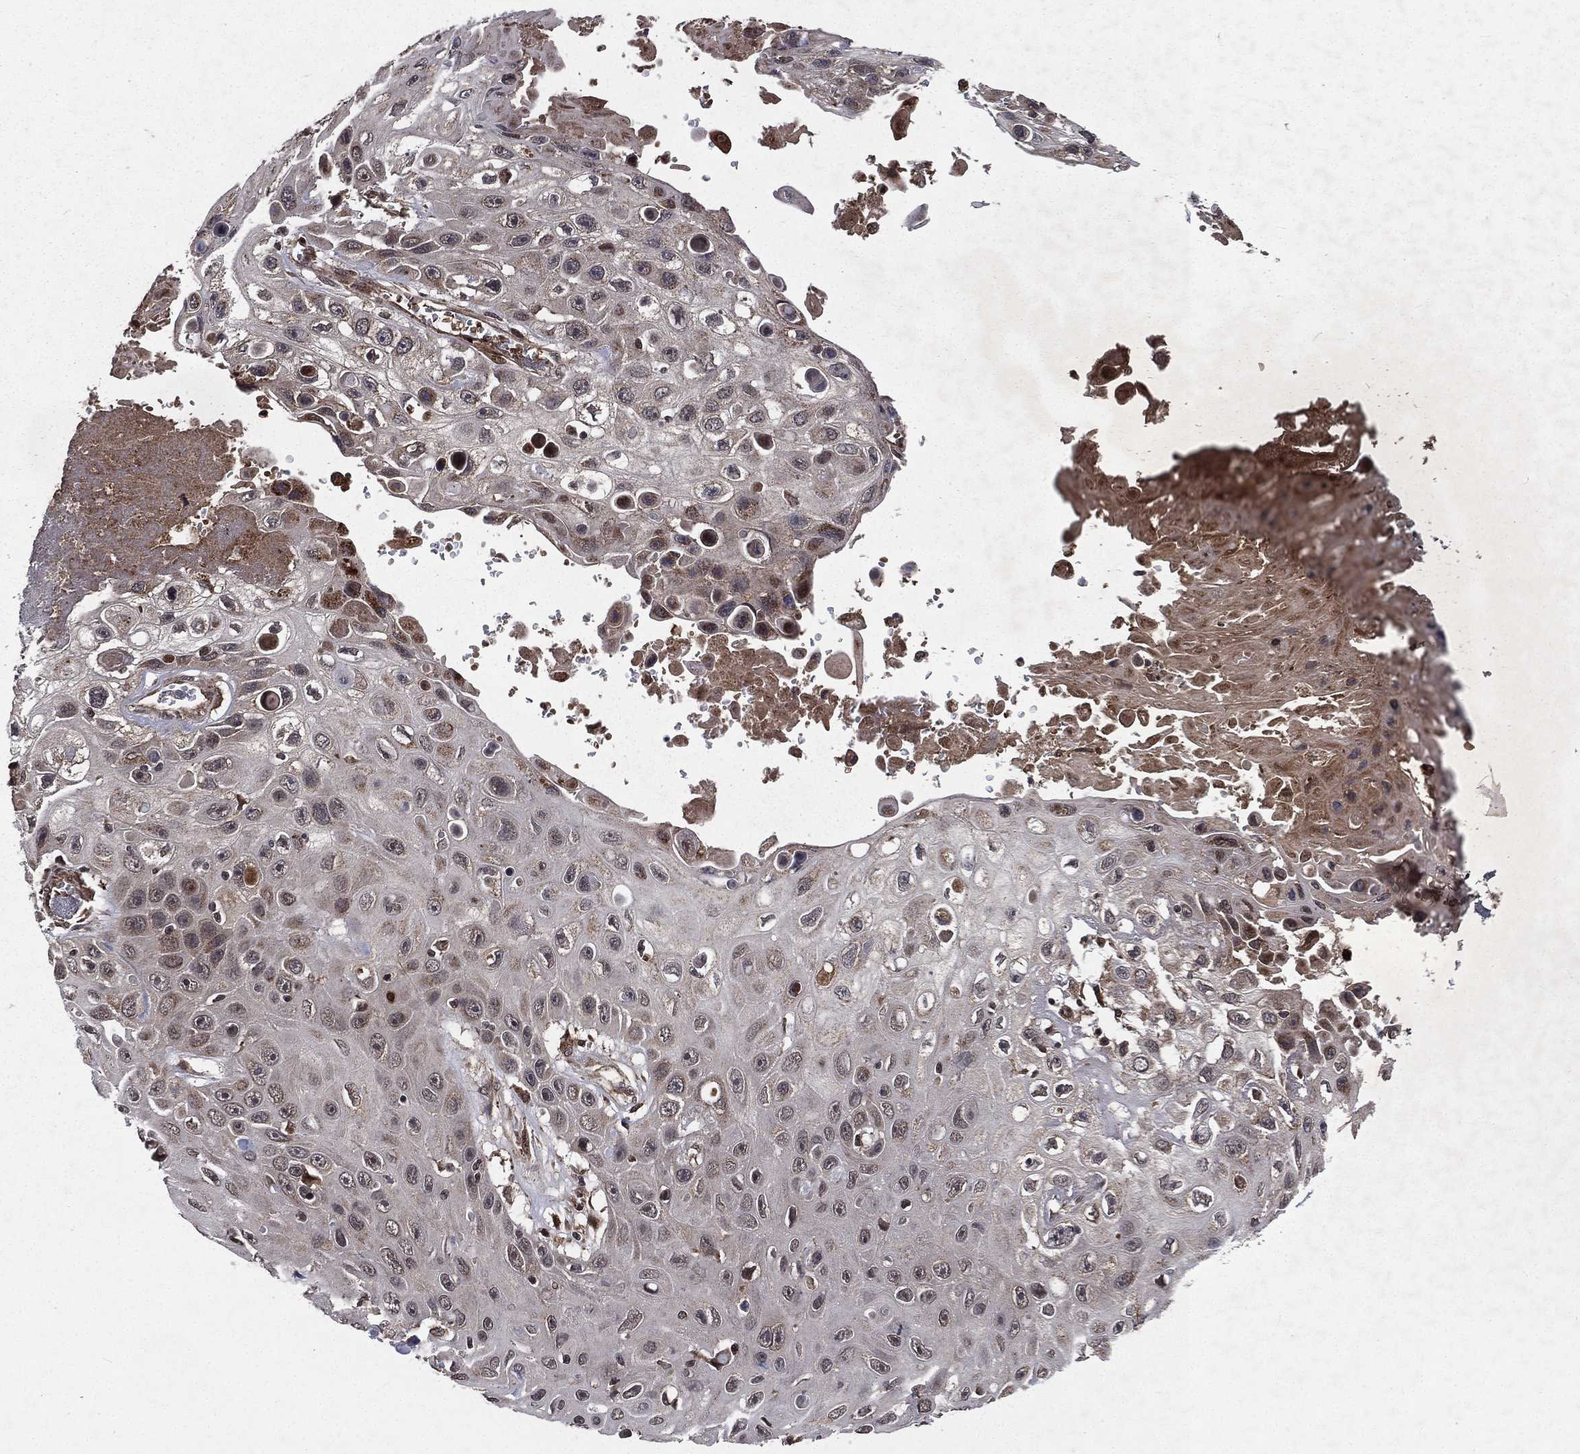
{"staining": {"intensity": "negative", "quantity": "none", "location": "none"}, "tissue": "skin cancer", "cell_type": "Tumor cells", "image_type": "cancer", "snomed": [{"axis": "morphology", "description": "Squamous cell carcinoma, NOS"}, {"axis": "topography", "description": "Skin"}], "caption": "Squamous cell carcinoma (skin) stained for a protein using IHC displays no positivity tumor cells.", "gene": "LENG8", "patient": {"sex": "male", "age": 82}}